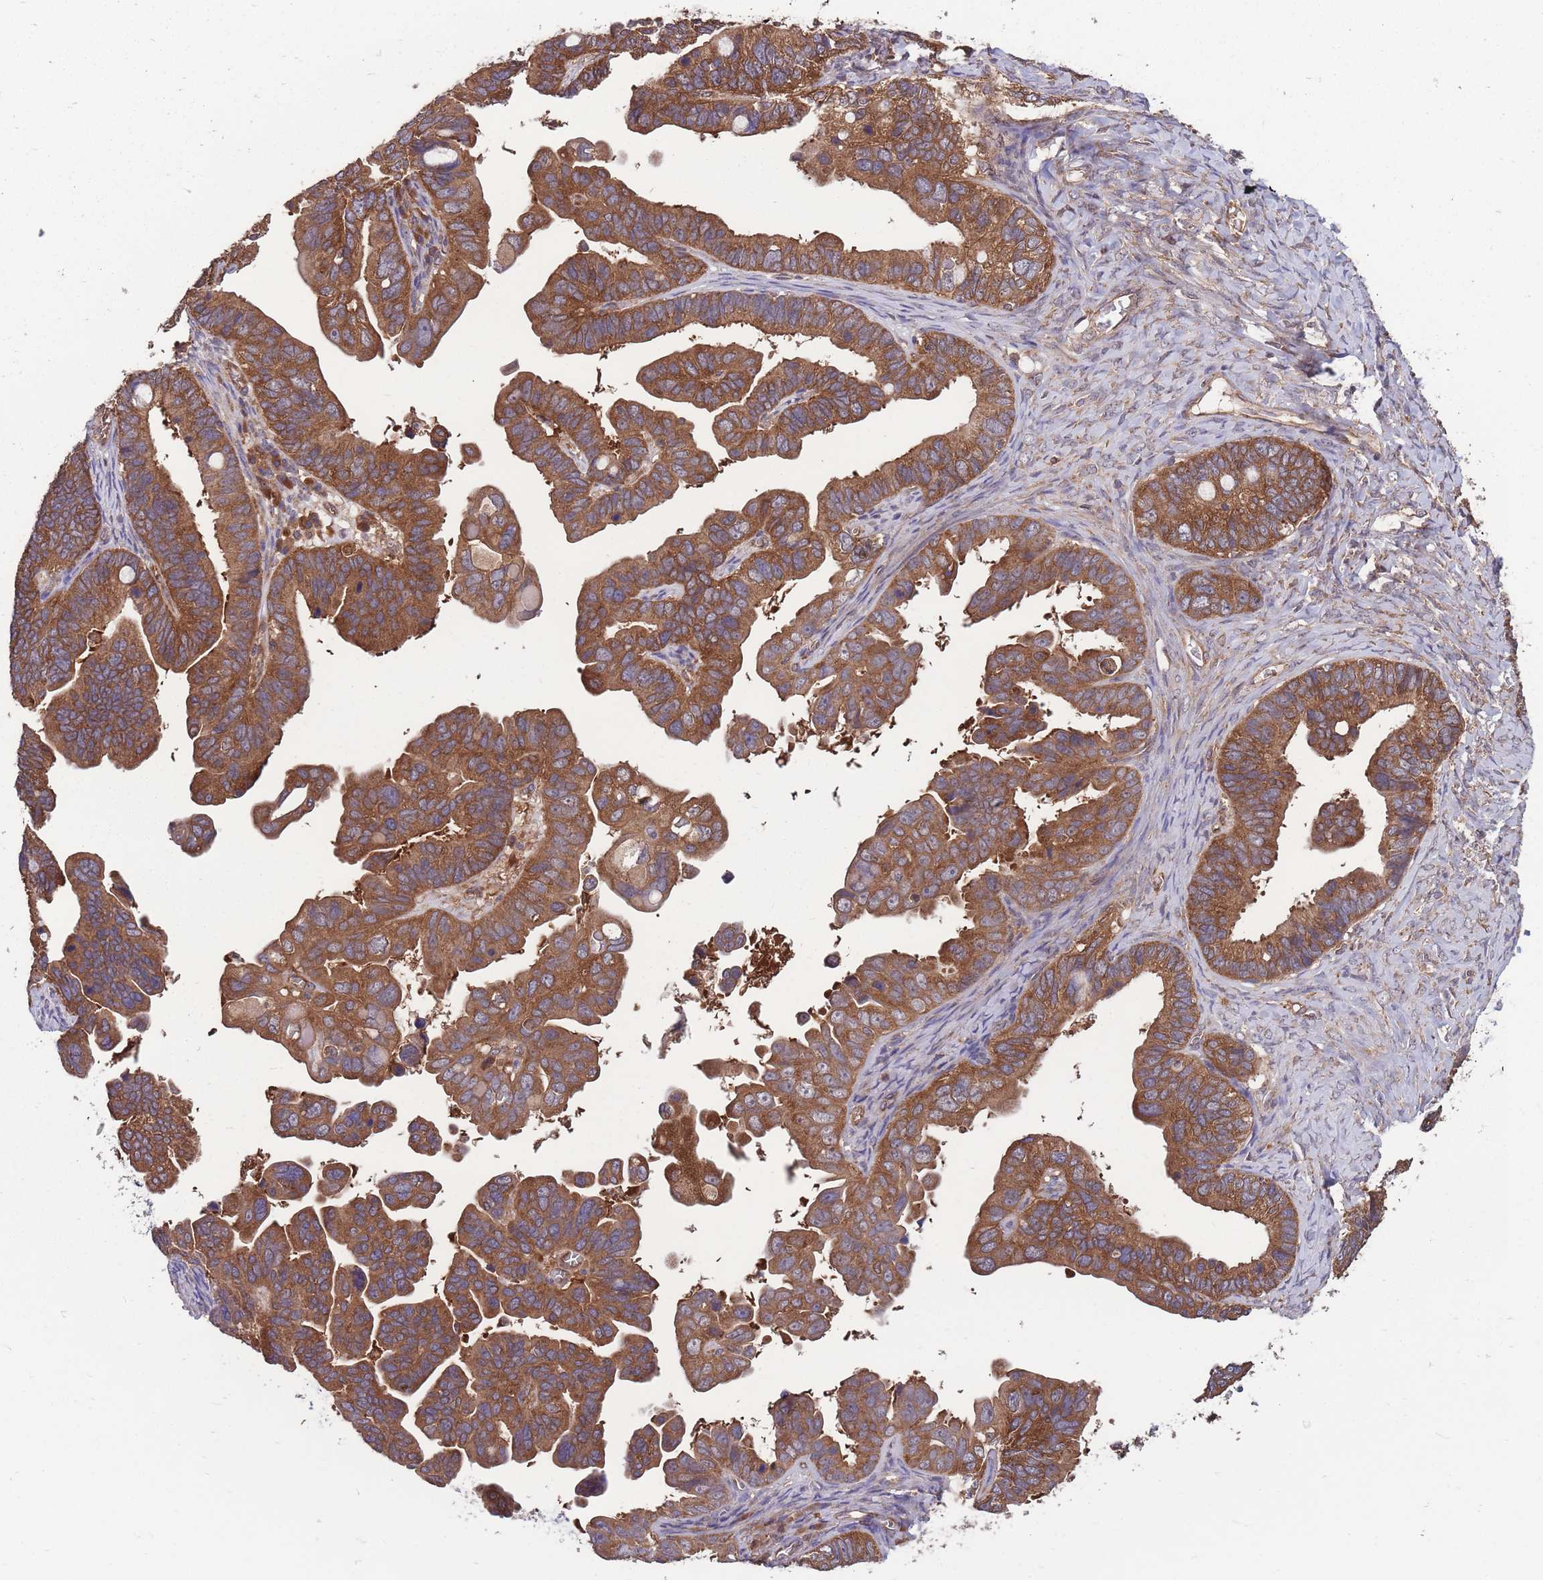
{"staining": {"intensity": "strong", "quantity": ">75%", "location": "cytoplasmic/membranous"}, "tissue": "ovarian cancer", "cell_type": "Tumor cells", "image_type": "cancer", "snomed": [{"axis": "morphology", "description": "Cystadenocarcinoma, serous, NOS"}, {"axis": "topography", "description": "Ovary"}], "caption": "A brown stain highlights strong cytoplasmic/membranous positivity of a protein in ovarian serous cystadenocarcinoma tumor cells.", "gene": "ZPR1", "patient": {"sex": "female", "age": 56}}